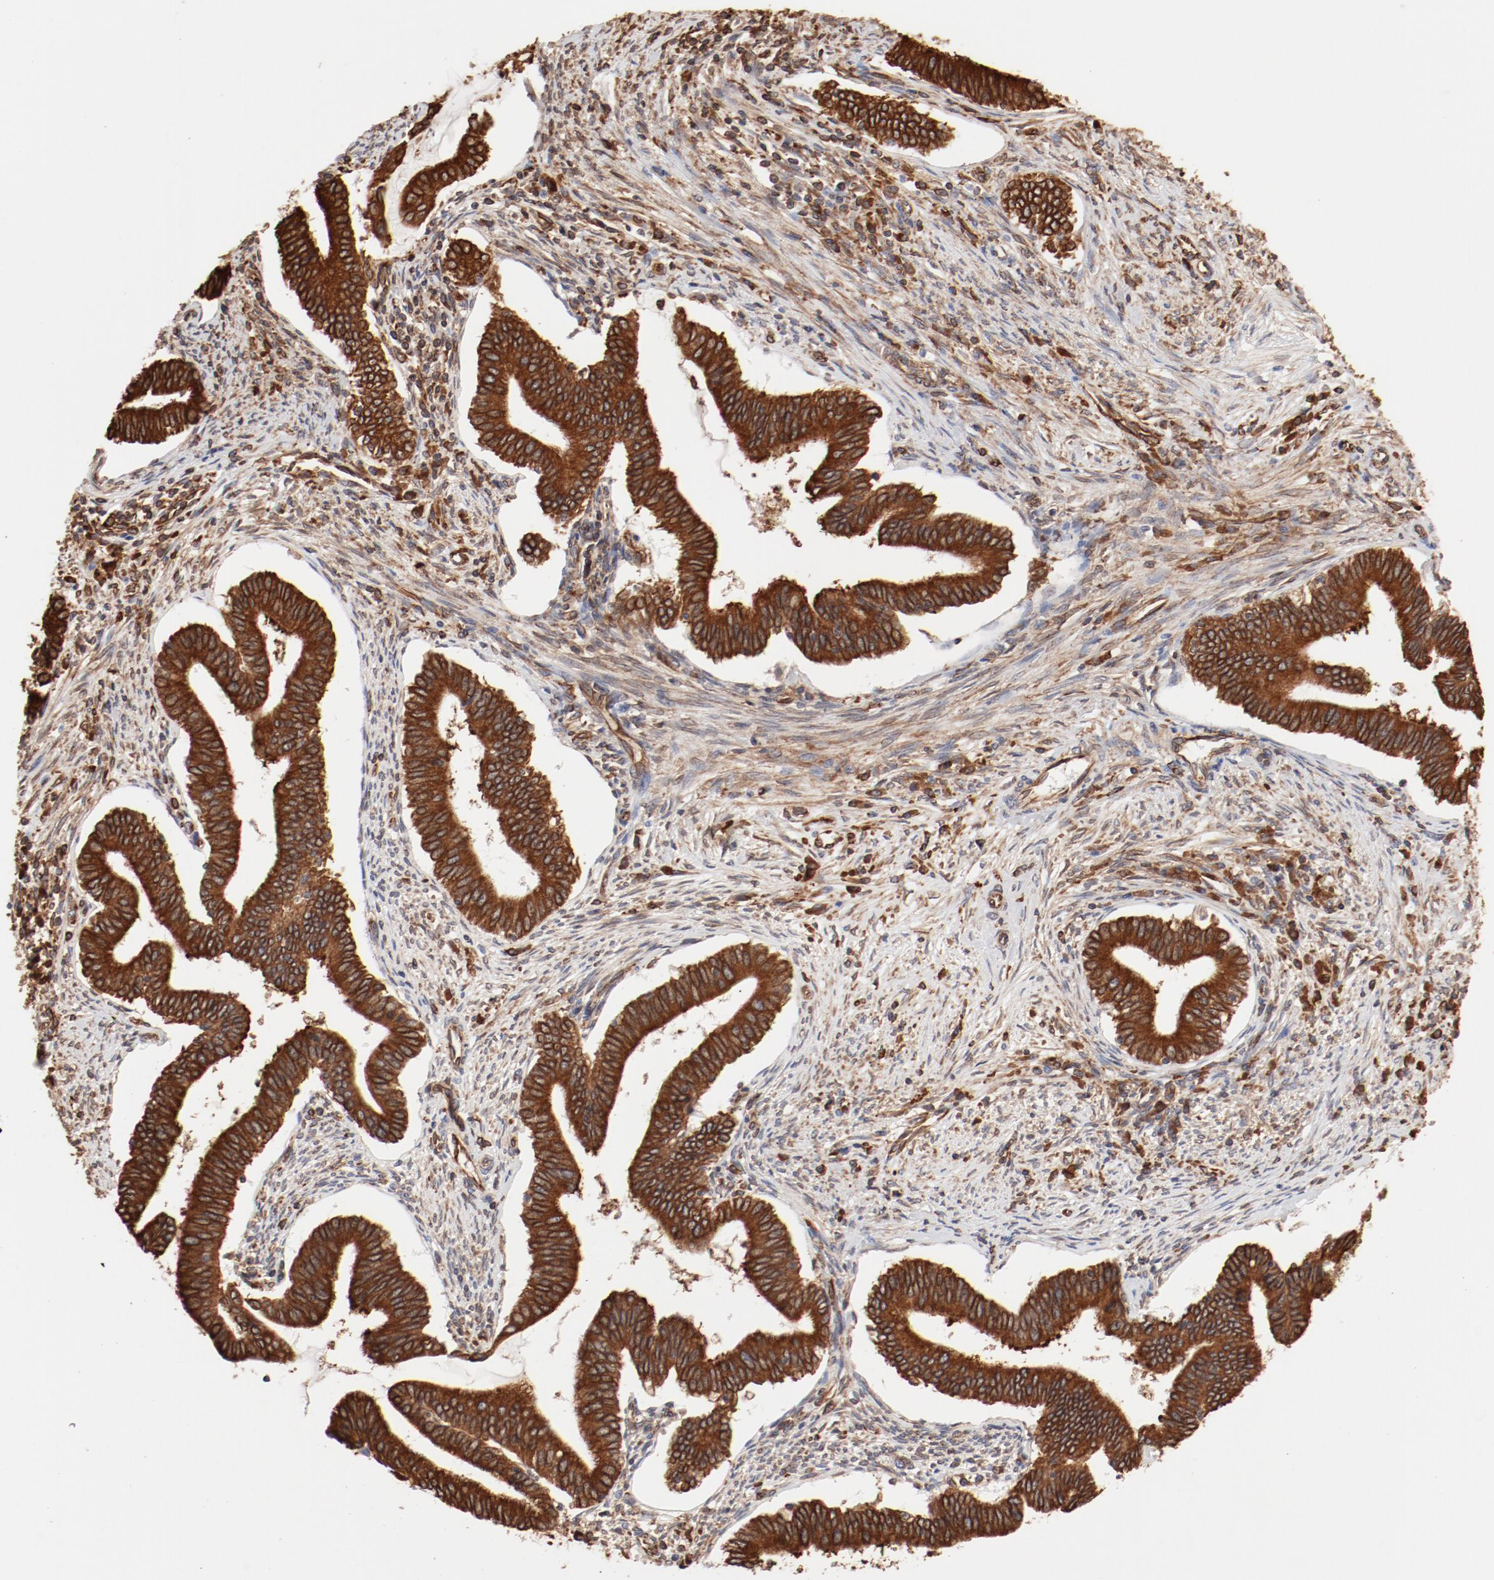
{"staining": {"intensity": "strong", "quantity": ">75%", "location": "cytoplasmic/membranous"}, "tissue": "cervical cancer", "cell_type": "Tumor cells", "image_type": "cancer", "snomed": [{"axis": "morphology", "description": "Adenocarcinoma, NOS"}, {"axis": "topography", "description": "Cervix"}], "caption": "About >75% of tumor cells in human cervical adenocarcinoma show strong cytoplasmic/membranous protein expression as visualized by brown immunohistochemical staining.", "gene": "BCAP31", "patient": {"sex": "female", "age": 36}}